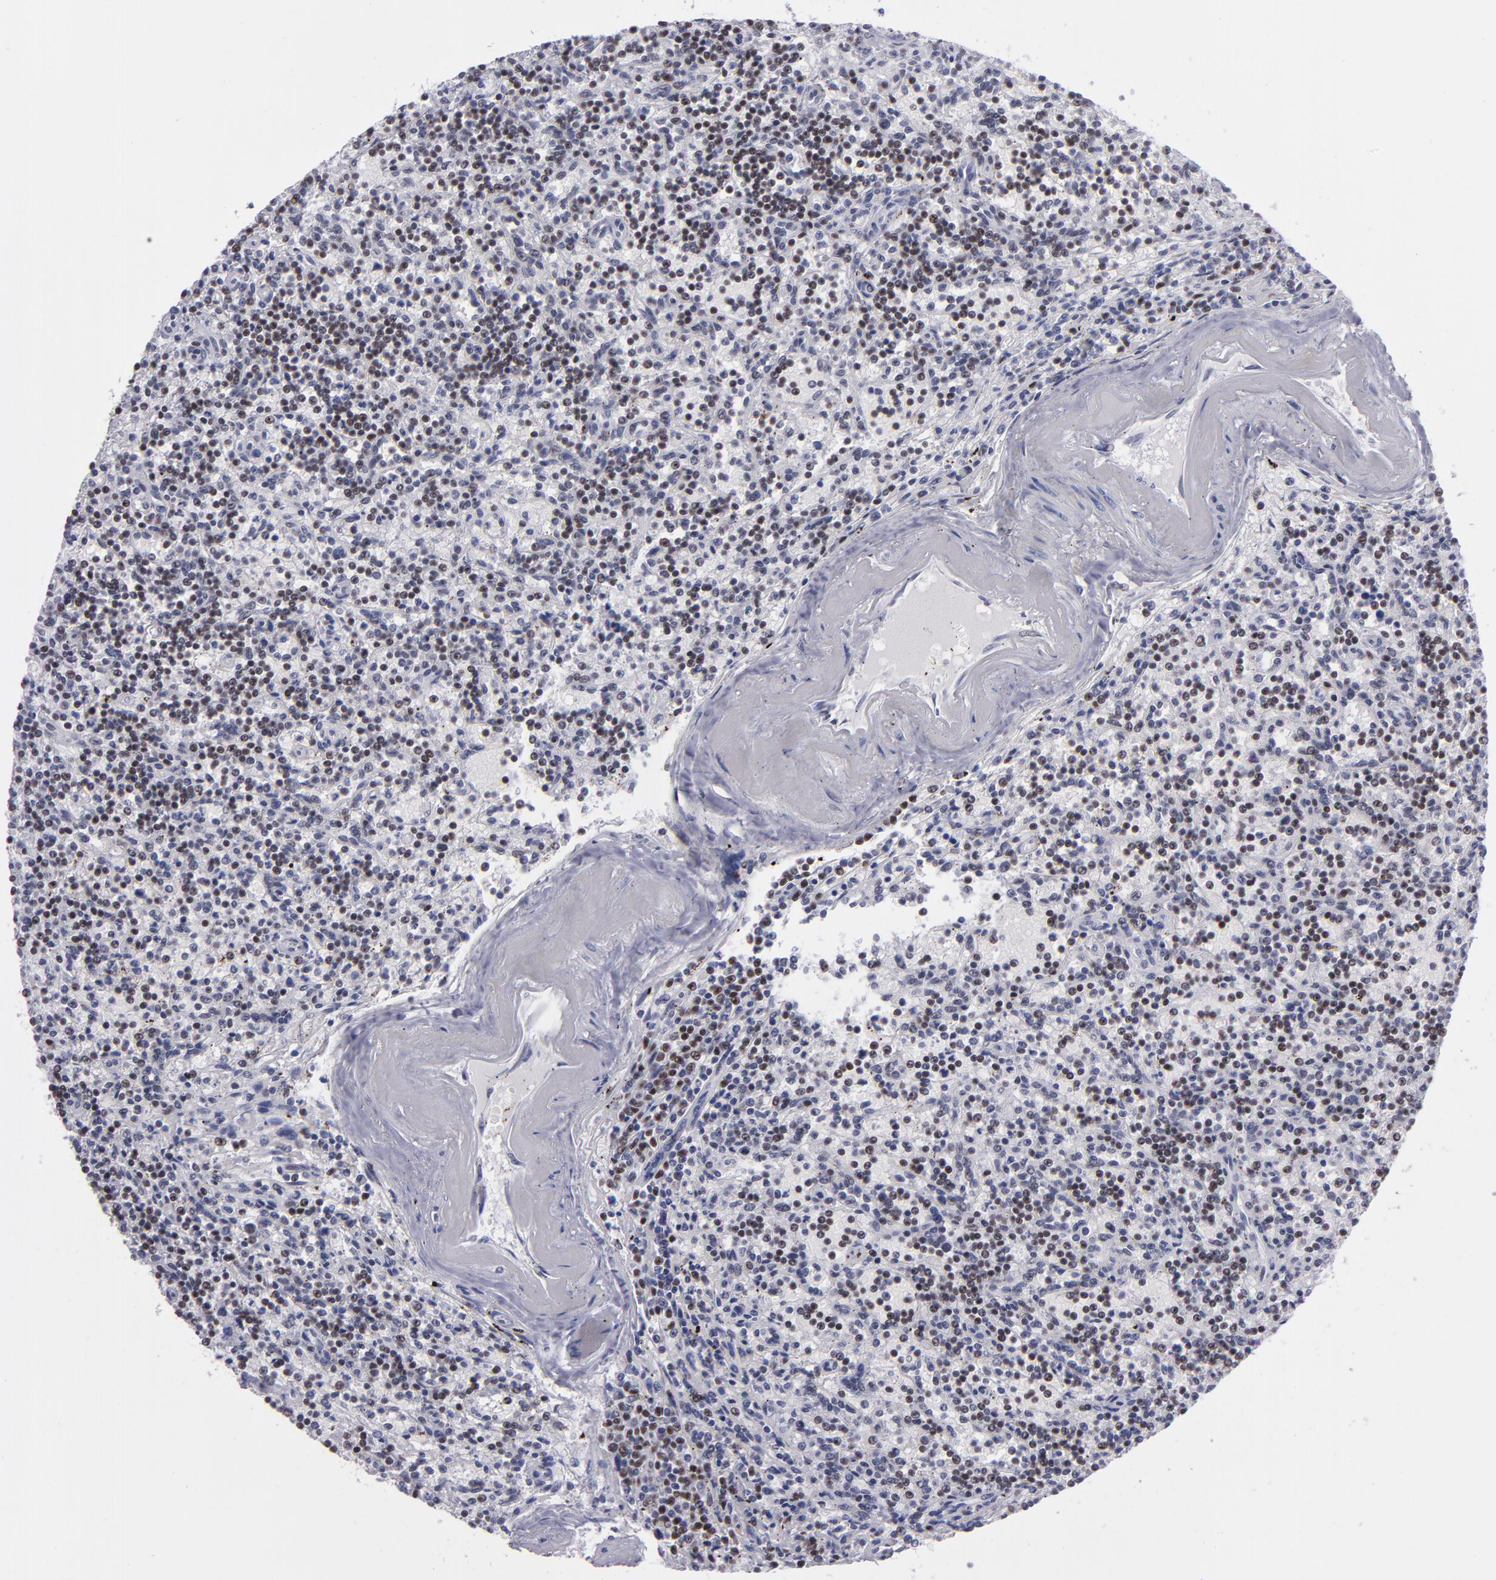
{"staining": {"intensity": "weak", "quantity": "25%-75%", "location": "nuclear"}, "tissue": "lymphoma", "cell_type": "Tumor cells", "image_type": "cancer", "snomed": [{"axis": "morphology", "description": "Malignant lymphoma, non-Hodgkin's type, Low grade"}, {"axis": "topography", "description": "Spleen"}], "caption": "Malignant lymphoma, non-Hodgkin's type (low-grade) stained with IHC demonstrates weak nuclear staining in approximately 25%-75% of tumor cells. The staining was performed using DAB, with brown indicating positive protein expression. Nuclei are stained blue with hematoxylin.", "gene": "OTUB2", "patient": {"sex": "male", "age": 73}}